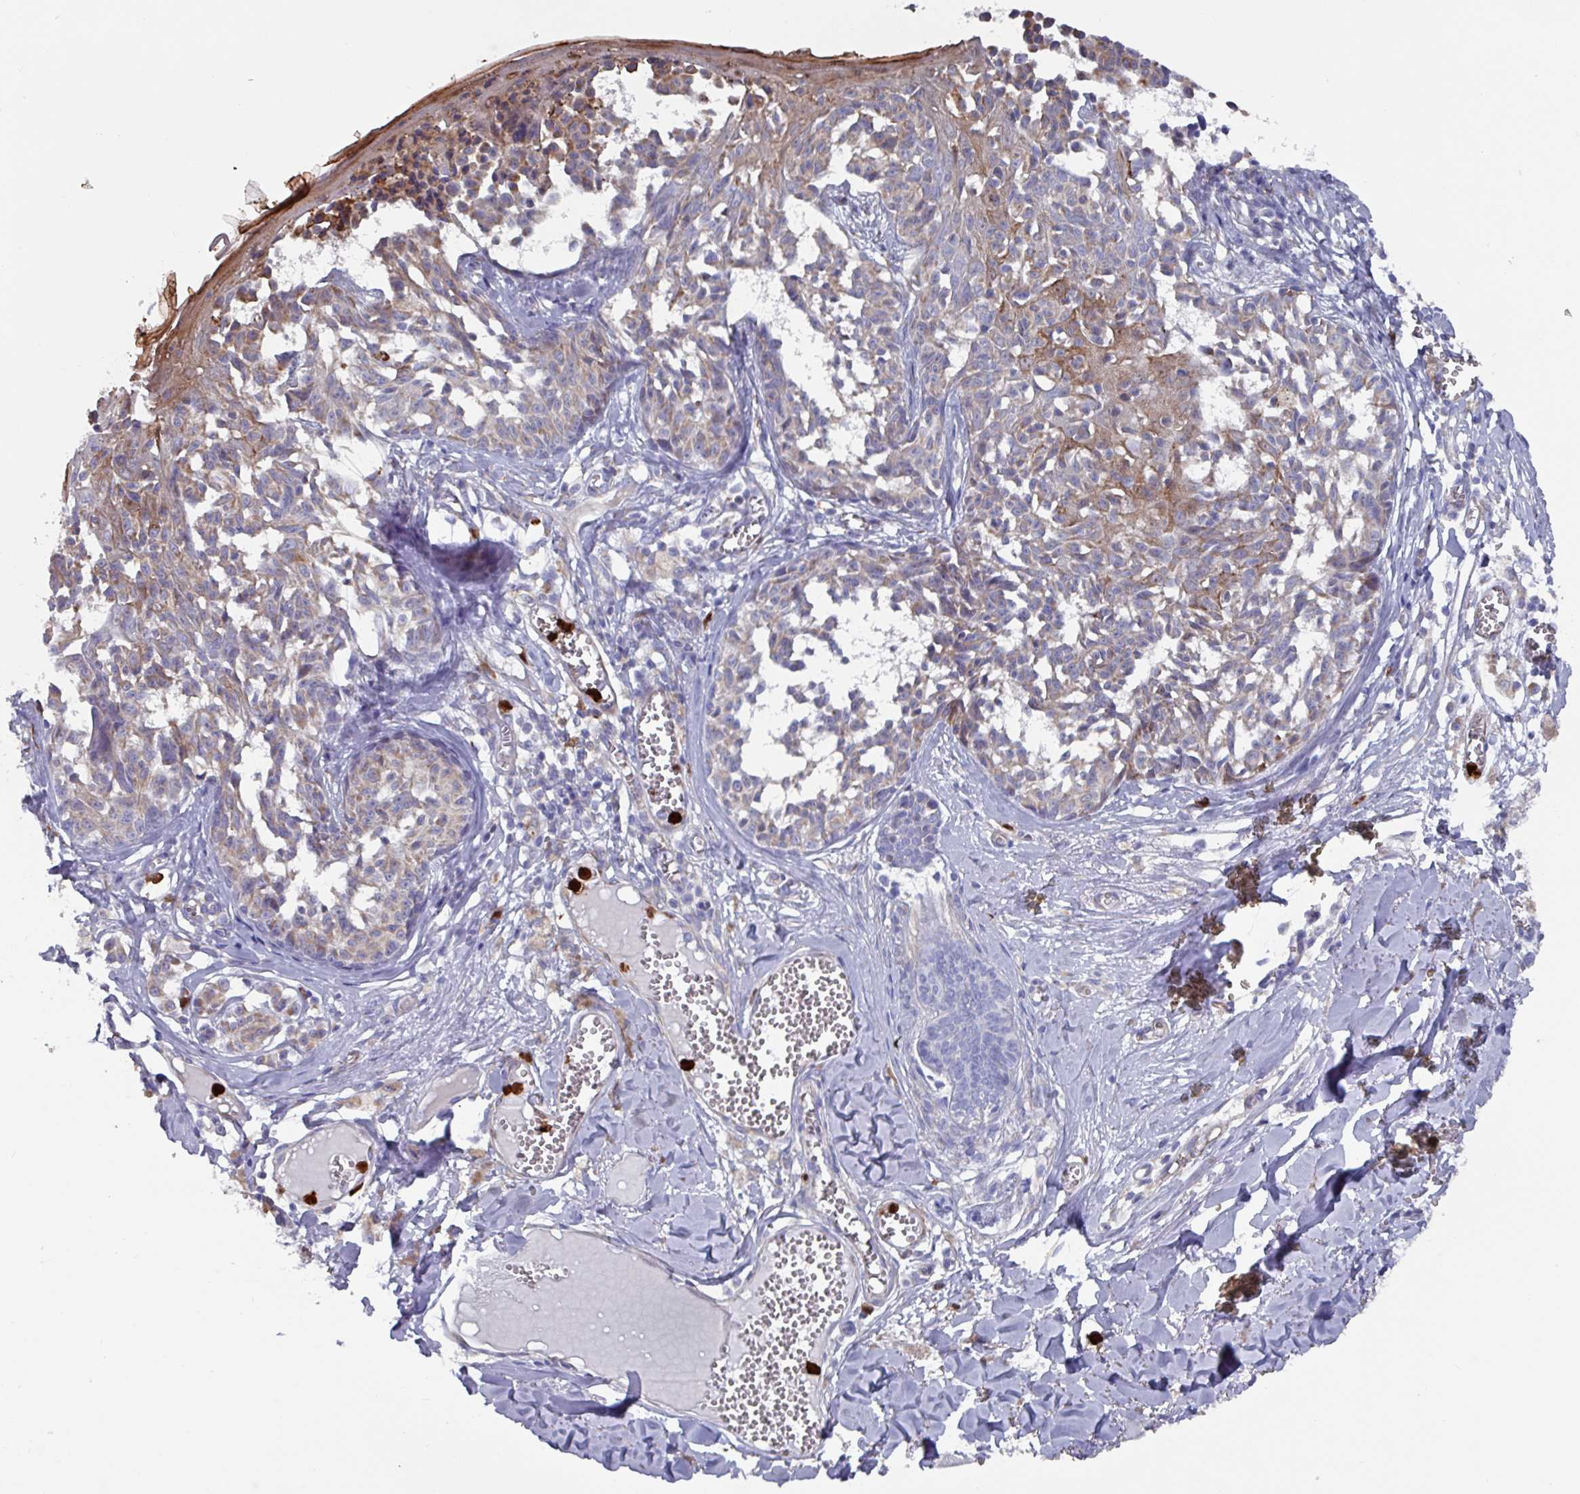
{"staining": {"intensity": "weak", "quantity": "25%-75%", "location": "cytoplasmic/membranous"}, "tissue": "melanoma", "cell_type": "Tumor cells", "image_type": "cancer", "snomed": [{"axis": "morphology", "description": "Malignant melanoma, NOS"}, {"axis": "topography", "description": "Skin"}], "caption": "High-power microscopy captured an immunohistochemistry (IHC) photomicrograph of melanoma, revealing weak cytoplasmic/membranous expression in about 25%-75% of tumor cells.", "gene": "UQCC2", "patient": {"sex": "female", "age": 43}}